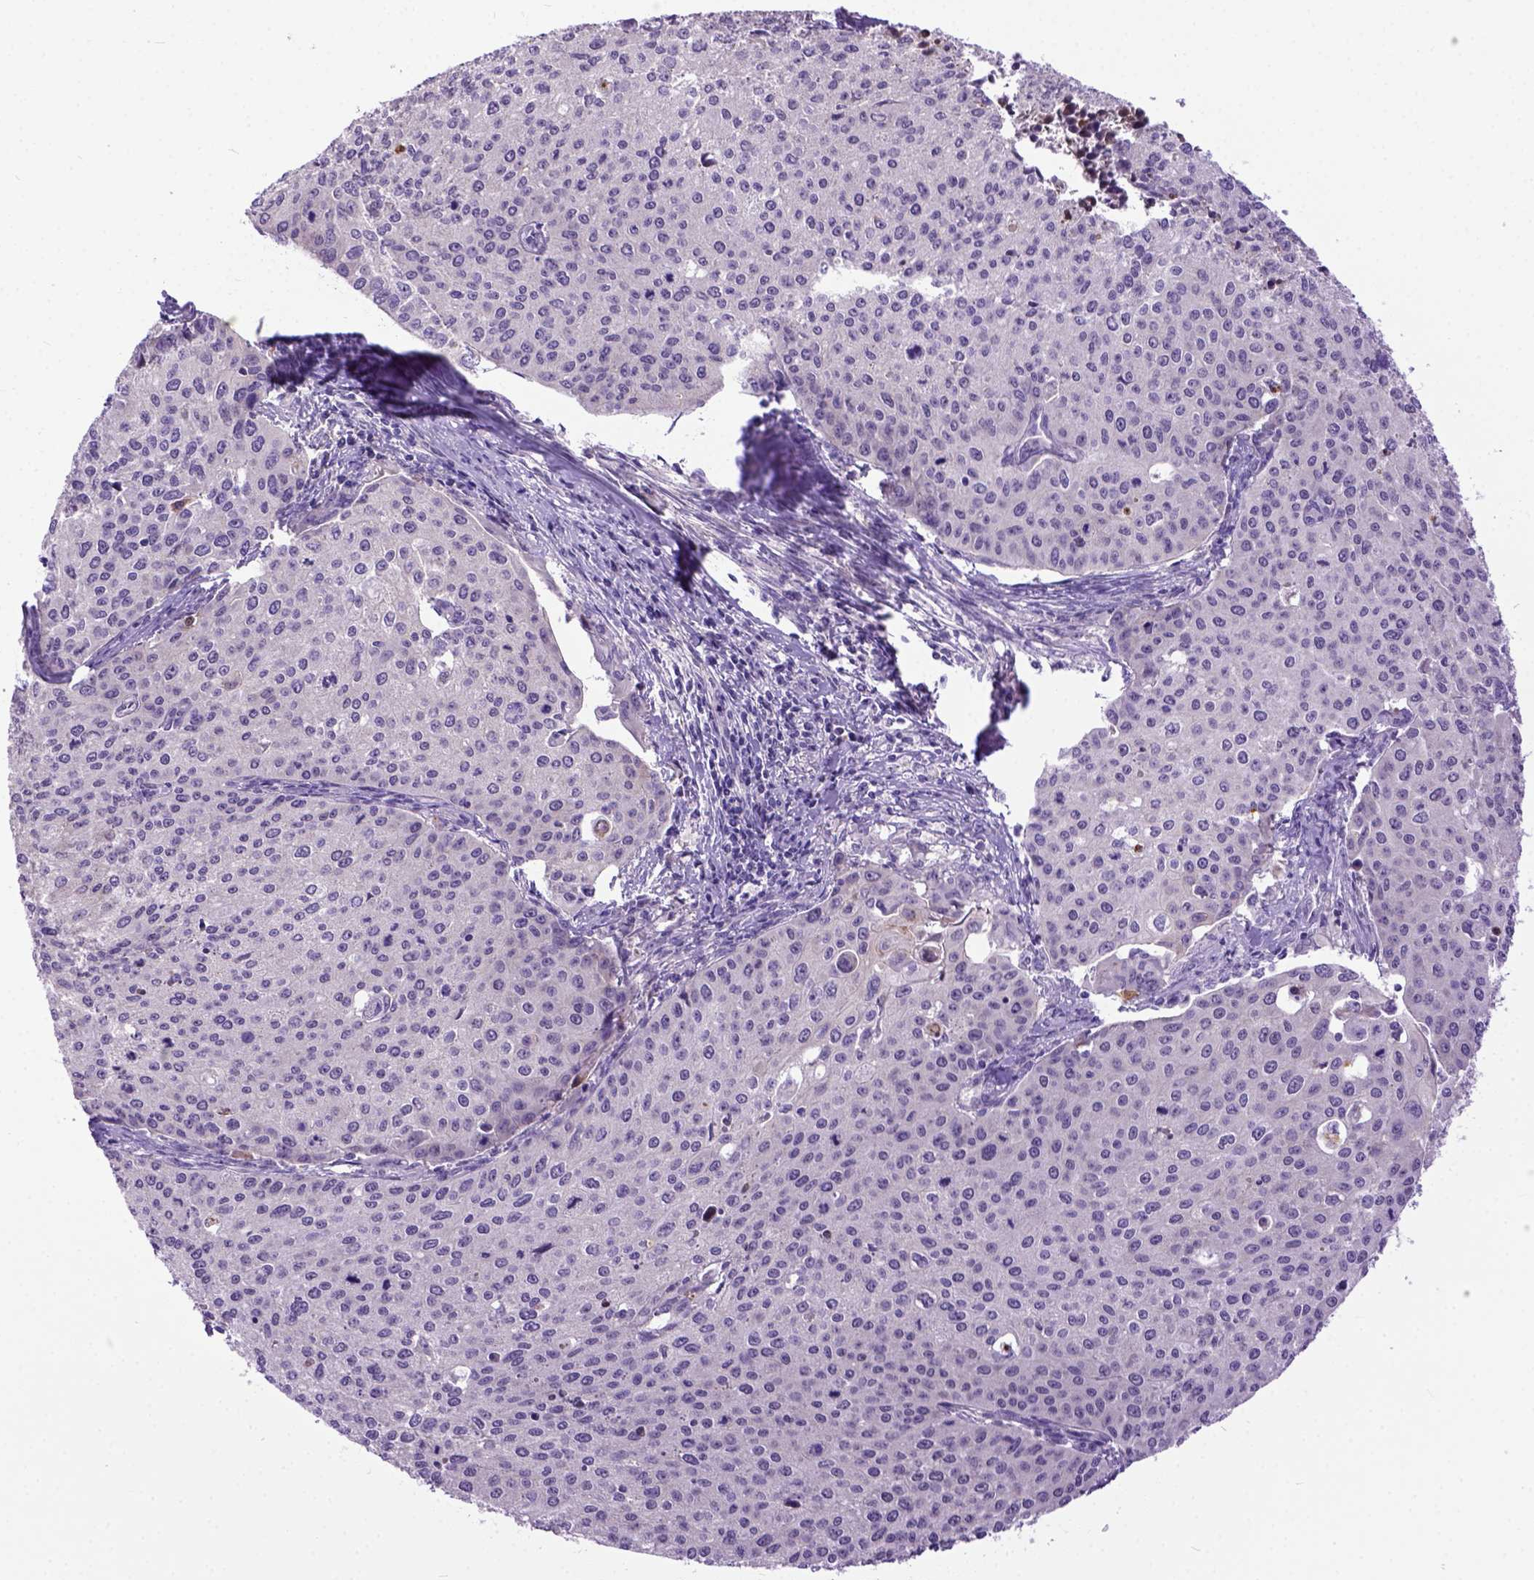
{"staining": {"intensity": "negative", "quantity": "none", "location": "none"}, "tissue": "cervical cancer", "cell_type": "Tumor cells", "image_type": "cancer", "snomed": [{"axis": "morphology", "description": "Squamous cell carcinoma, NOS"}, {"axis": "topography", "description": "Cervix"}], "caption": "Immunohistochemical staining of human cervical squamous cell carcinoma displays no significant expression in tumor cells. (DAB (3,3'-diaminobenzidine) IHC with hematoxylin counter stain).", "gene": "NEK5", "patient": {"sex": "female", "age": 38}}